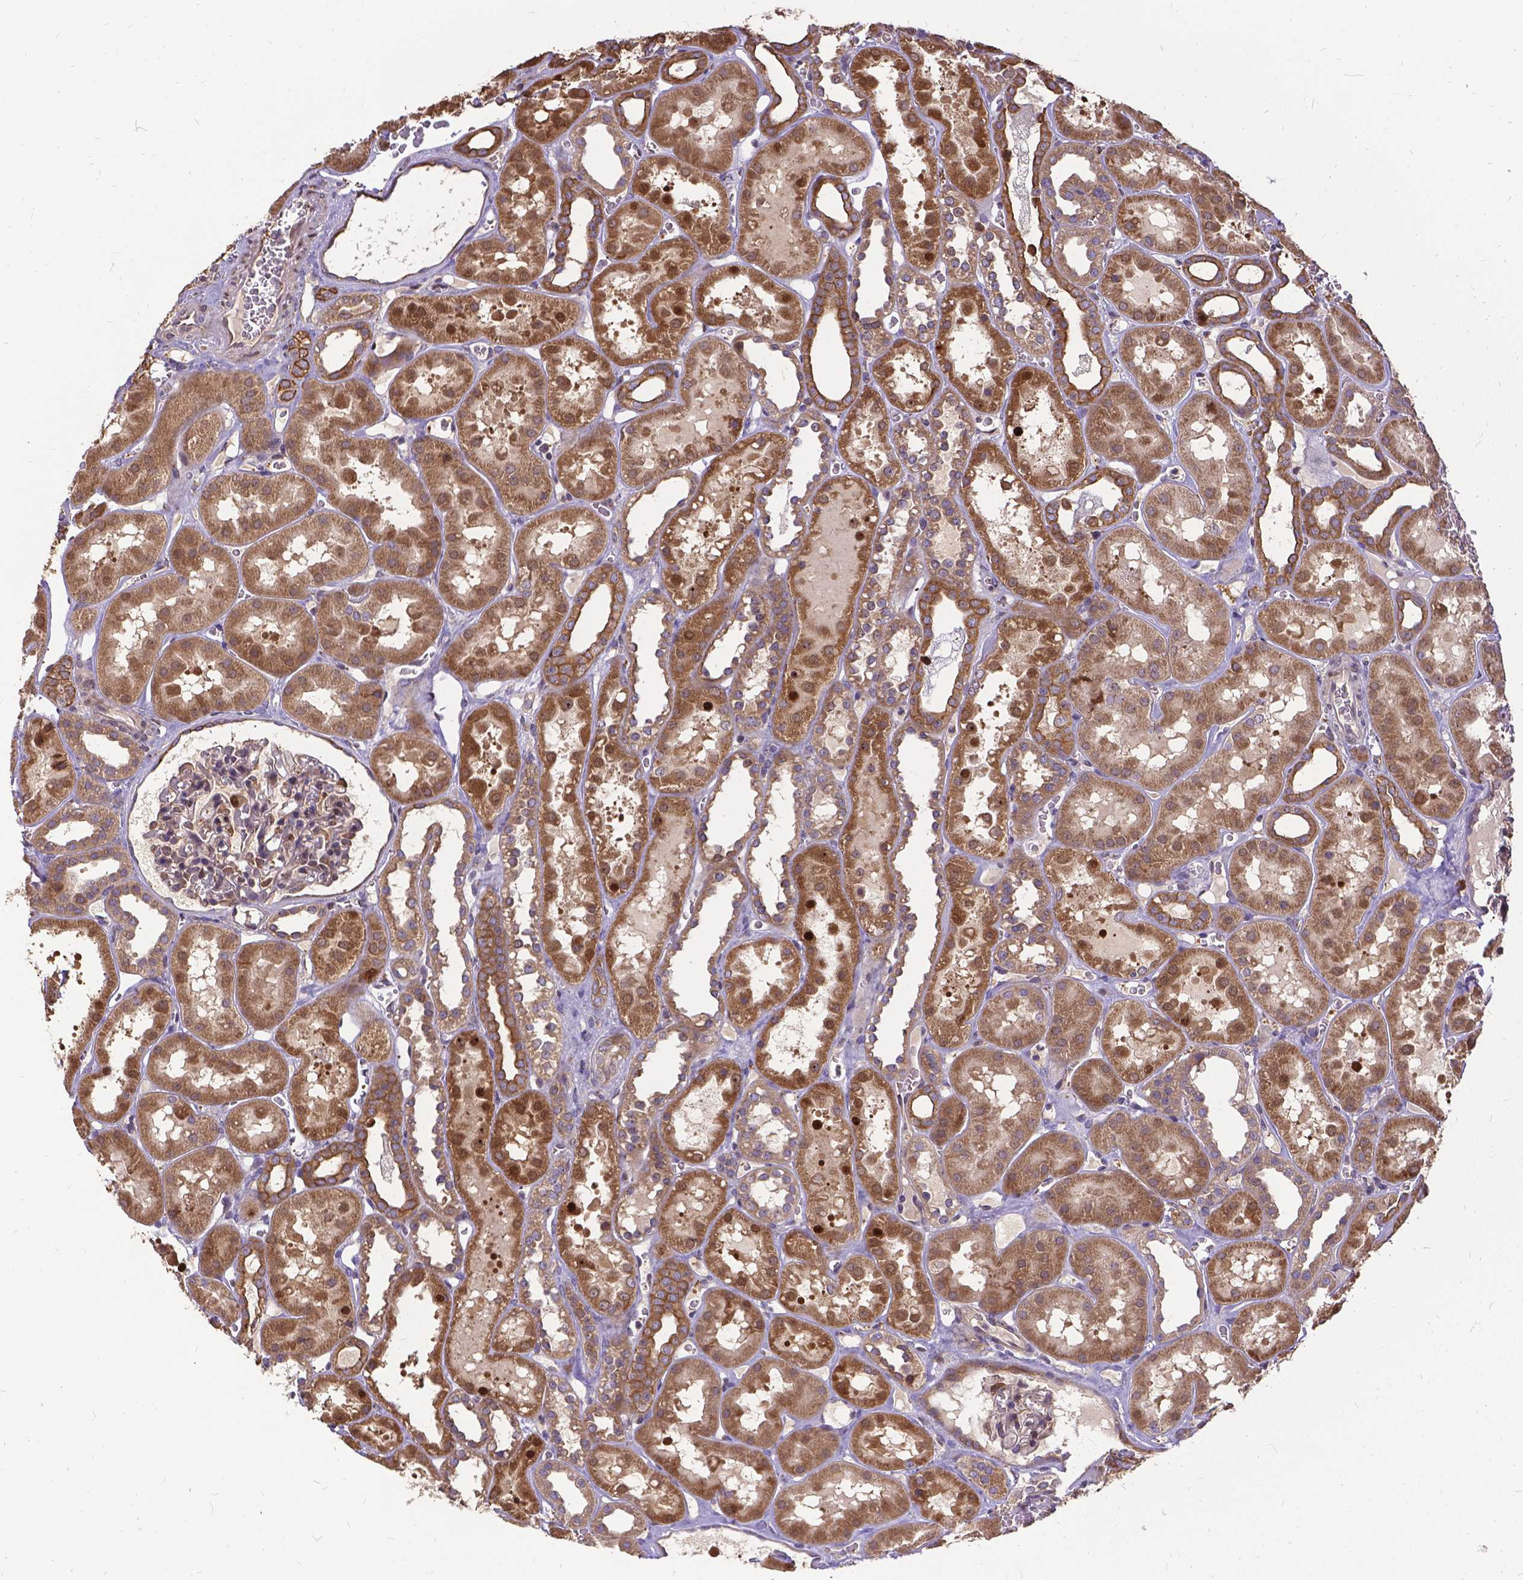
{"staining": {"intensity": "weak", "quantity": "25%-75%", "location": "cytoplasmic/membranous"}, "tissue": "kidney", "cell_type": "Cells in glomeruli", "image_type": "normal", "snomed": [{"axis": "morphology", "description": "Normal tissue, NOS"}, {"axis": "topography", "description": "Kidney"}], "caption": "Immunohistochemistry (IHC) (DAB (3,3'-diaminobenzidine)) staining of benign kidney reveals weak cytoplasmic/membranous protein positivity in approximately 25%-75% of cells in glomeruli. The staining was performed using DAB (3,3'-diaminobenzidine) to visualize the protein expression in brown, while the nuclei were stained in blue with hematoxylin (Magnification: 20x).", "gene": "DENND6A", "patient": {"sex": "female", "age": 41}}